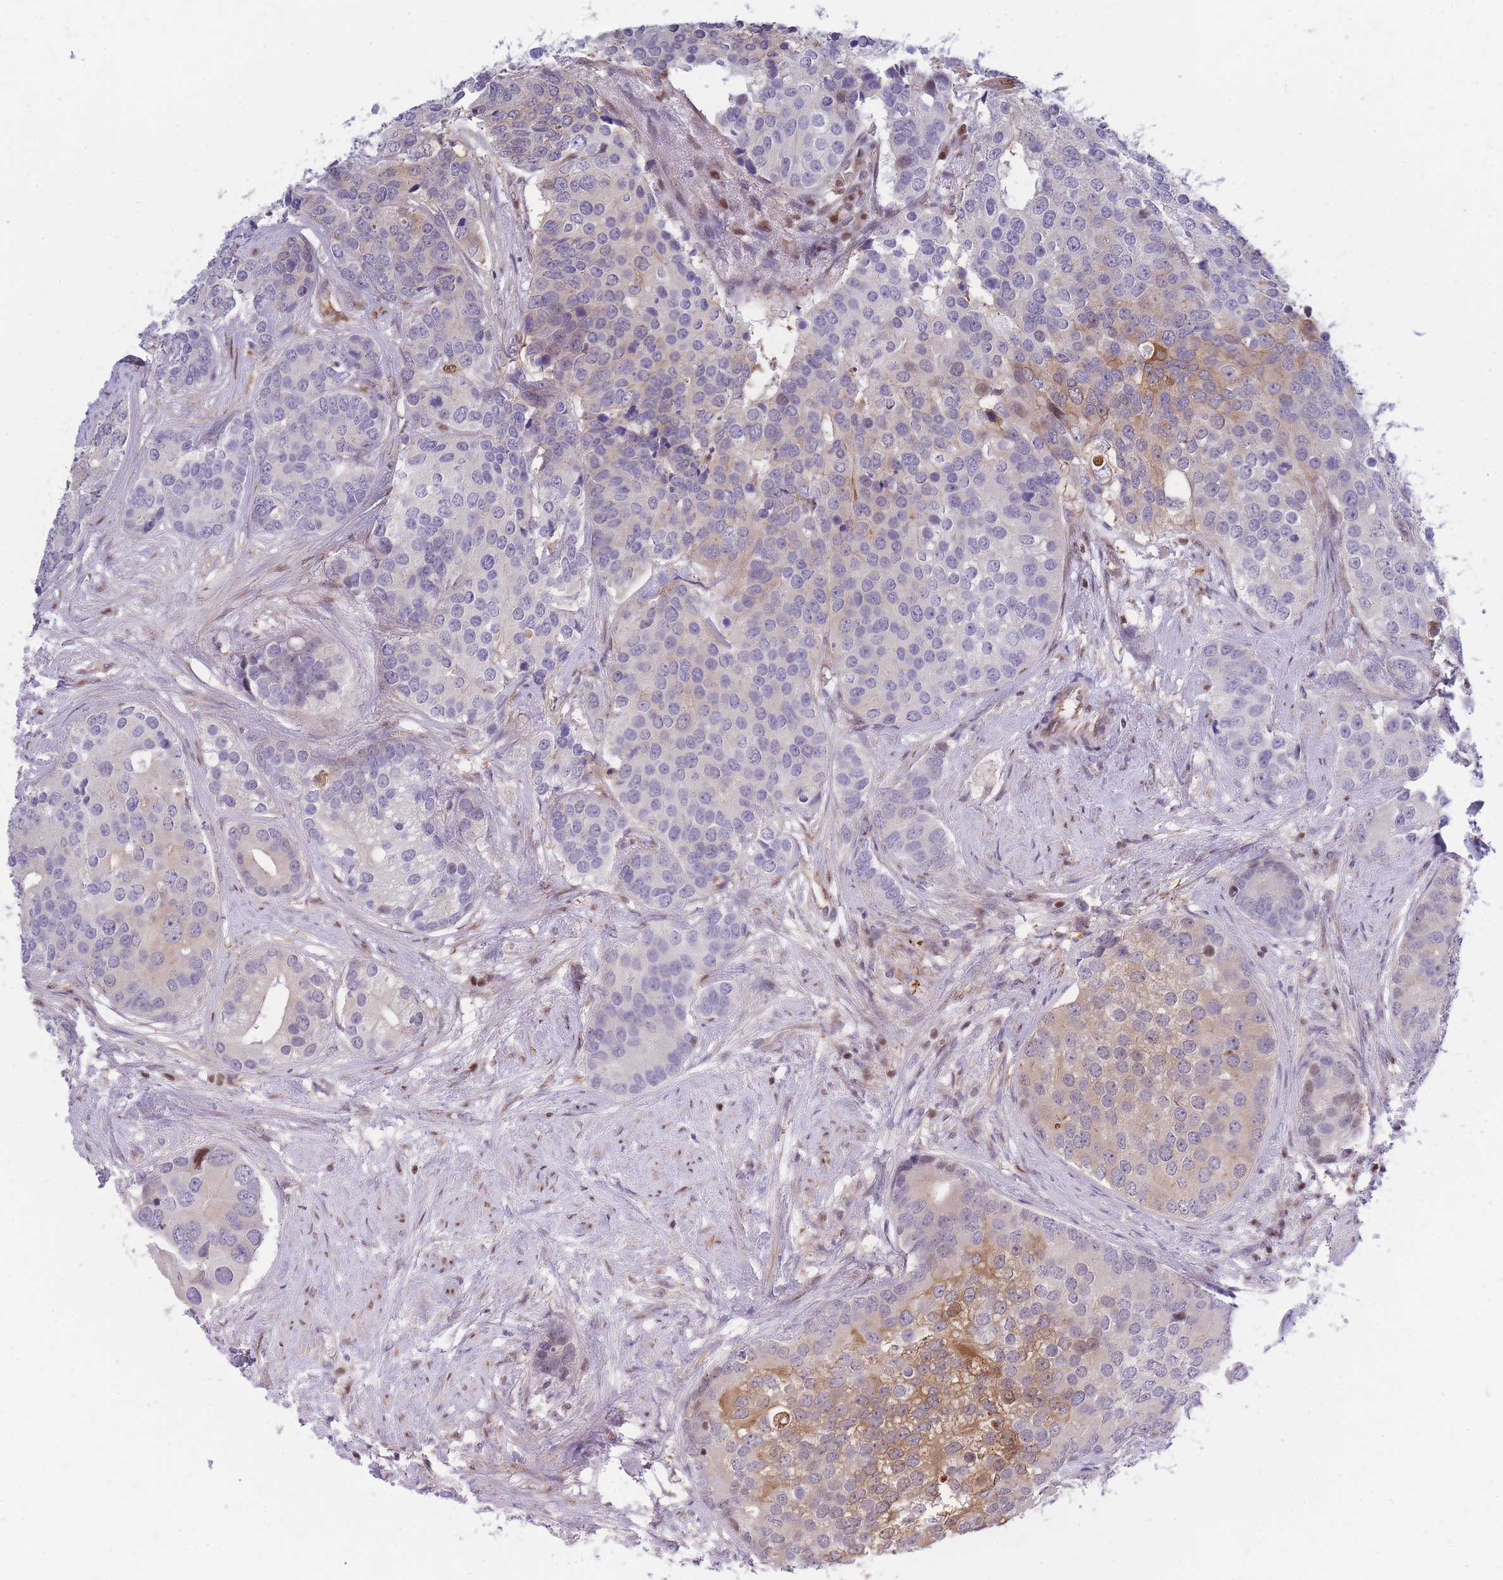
{"staining": {"intensity": "moderate", "quantity": "<25%", "location": "cytoplasmic/membranous,nuclear"}, "tissue": "prostate cancer", "cell_type": "Tumor cells", "image_type": "cancer", "snomed": [{"axis": "morphology", "description": "Adenocarcinoma, High grade"}, {"axis": "topography", "description": "Prostate"}], "caption": "Immunohistochemistry micrograph of prostate cancer stained for a protein (brown), which demonstrates low levels of moderate cytoplasmic/membranous and nuclear expression in about <25% of tumor cells.", "gene": "CRACD", "patient": {"sex": "male", "age": 62}}